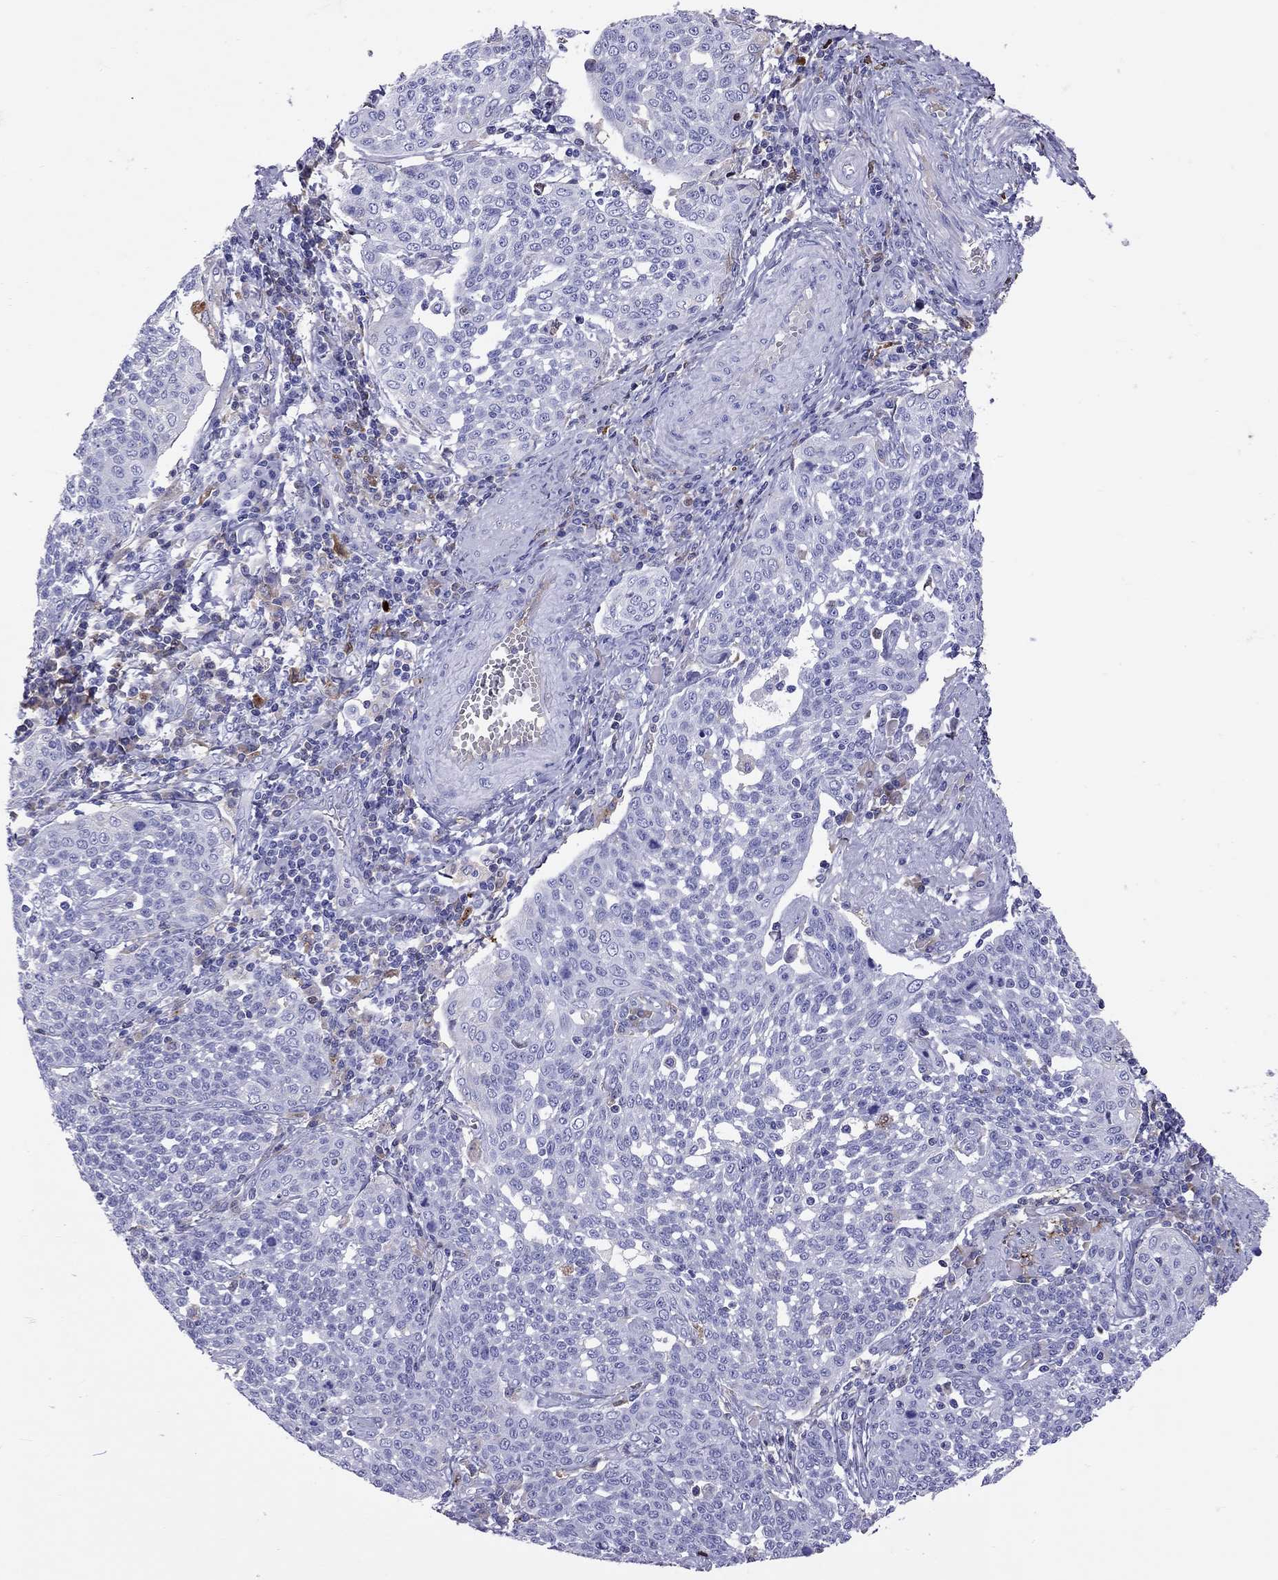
{"staining": {"intensity": "negative", "quantity": "none", "location": "none"}, "tissue": "cervical cancer", "cell_type": "Tumor cells", "image_type": "cancer", "snomed": [{"axis": "morphology", "description": "Squamous cell carcinoma, NOS"}, {"axis": "topography", "description": "Cervix"}], "caption": "Protein analysis of cervical squamous cell carcinoma demonstrates no significant positivity in tumor cells.", "gene": "SERPINA3", "patient": {"sex": "female", "age": 34}}